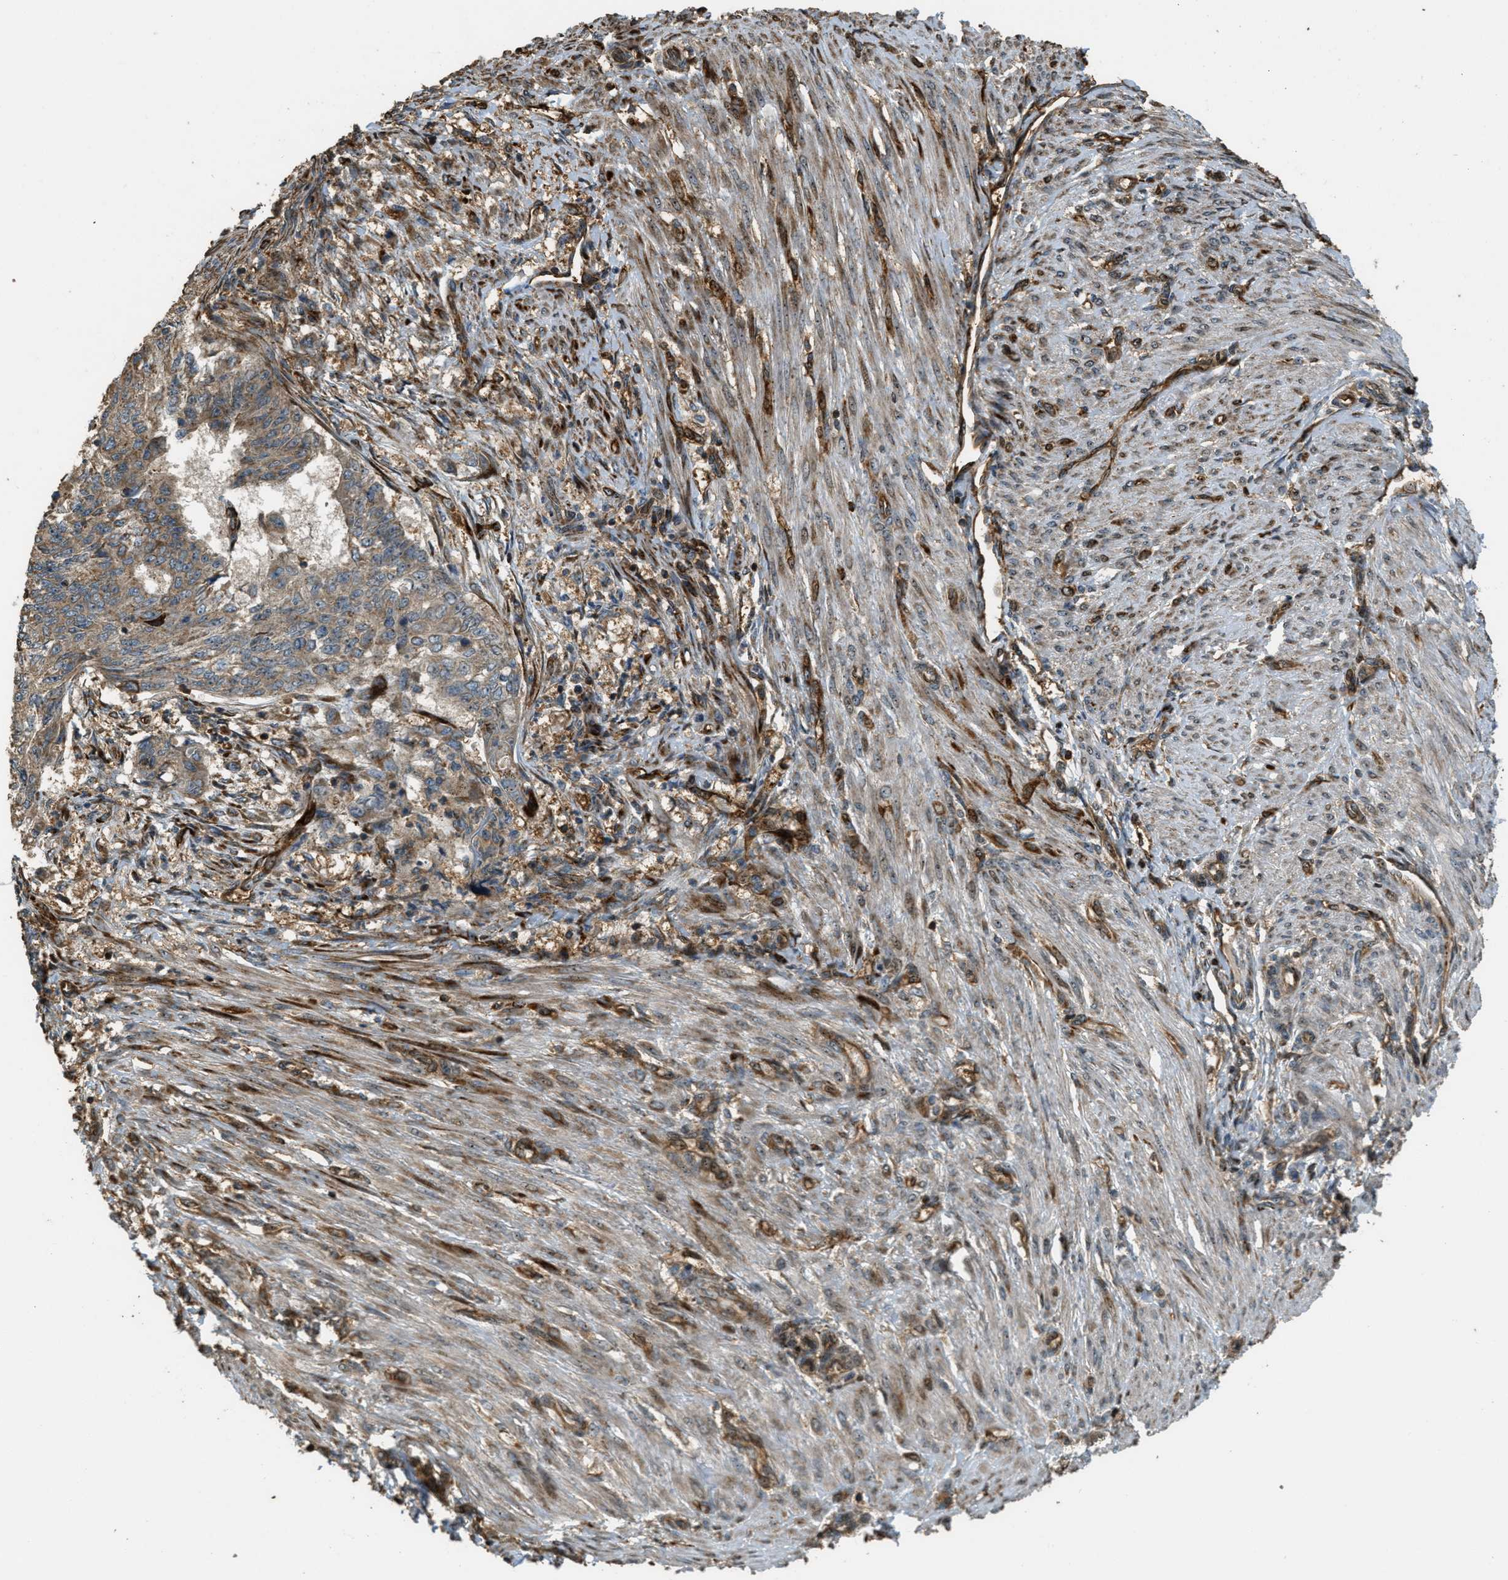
{"staining": {"intensity": "moderate", "quantity": ">75%", "location": "cytoplasmic/membranous"}, "tissue": "endometrial cancer", "cell_type": "Tumor cells", "image_type": "cancer", "snomed": [{"axis": "morphology", "description": "Adenocarcinoma, NOS"}, {"axis": "topography", "description": "Endometrium"}], "caption": "Brown immunohistochemical staining in human endometrial cancer exhibits moderate cytoplasmic/membranous positivity in about >75% of tumor cells.", "gene": "LRP12", "patient": {"sex": "female", "age": 32}}